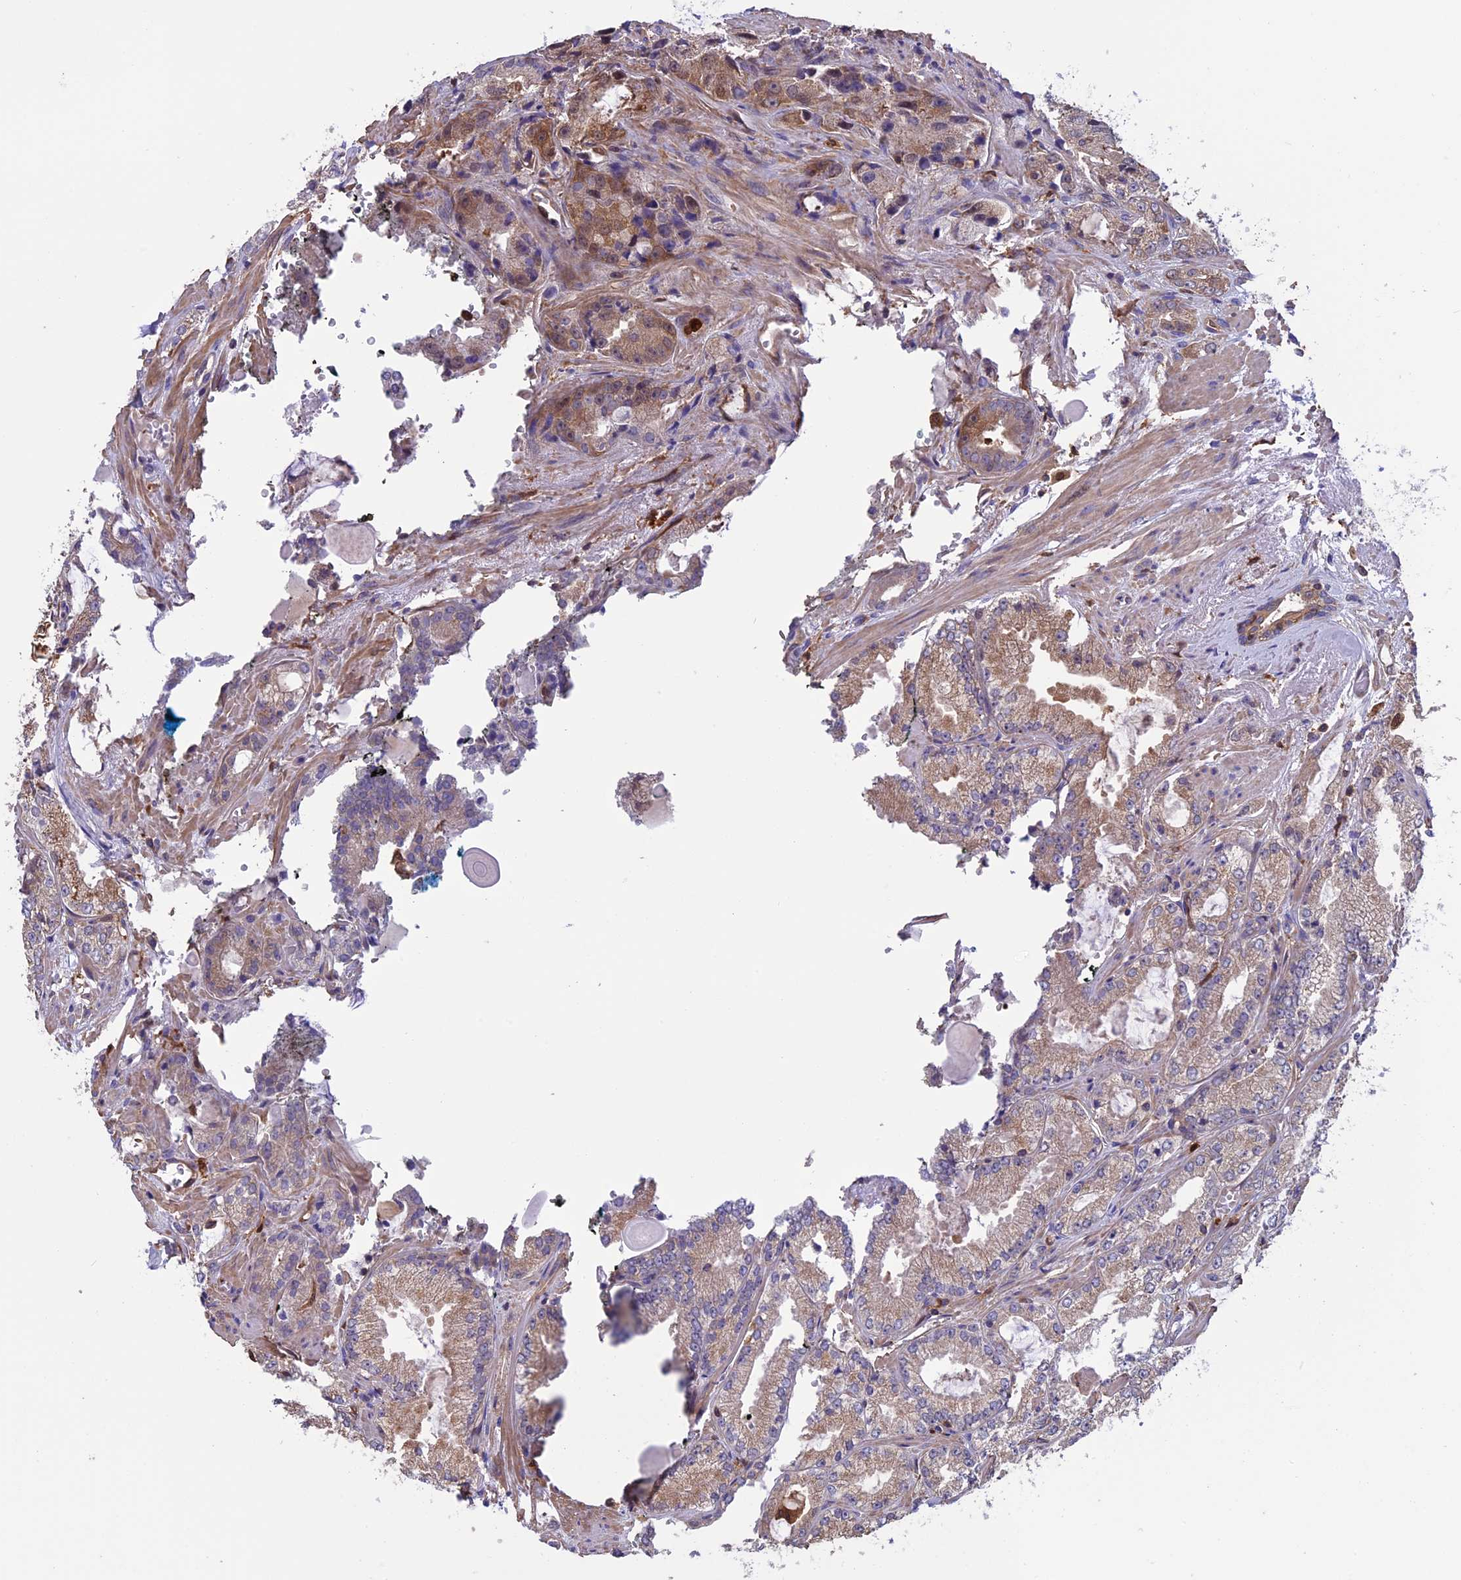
{"staining": {"intensity": "weak", "quantity": "25%-75%", "location": "cytoplasmic/membranous"}, "tissue": "prostate cancer", "cell_type": "Tumor cells", "image_type": "cancer", "snomed": [{"axis": "morphology", "description": "Adenocarcinoma, High grade"}, {"axis": "topography", "description": "Prostate"}], "caption": "The histopathology image exhibits immunohistochemical staining of prostate cancer. There is weak cytoplasmic/membranous positivity is present in approximately 25%-75% of tumor cells. Ihc stains the protein in brown and the nuclei are stained blue.", "gene": "ARHGAP18", "patient": {"sex": "male", "age": 71}}